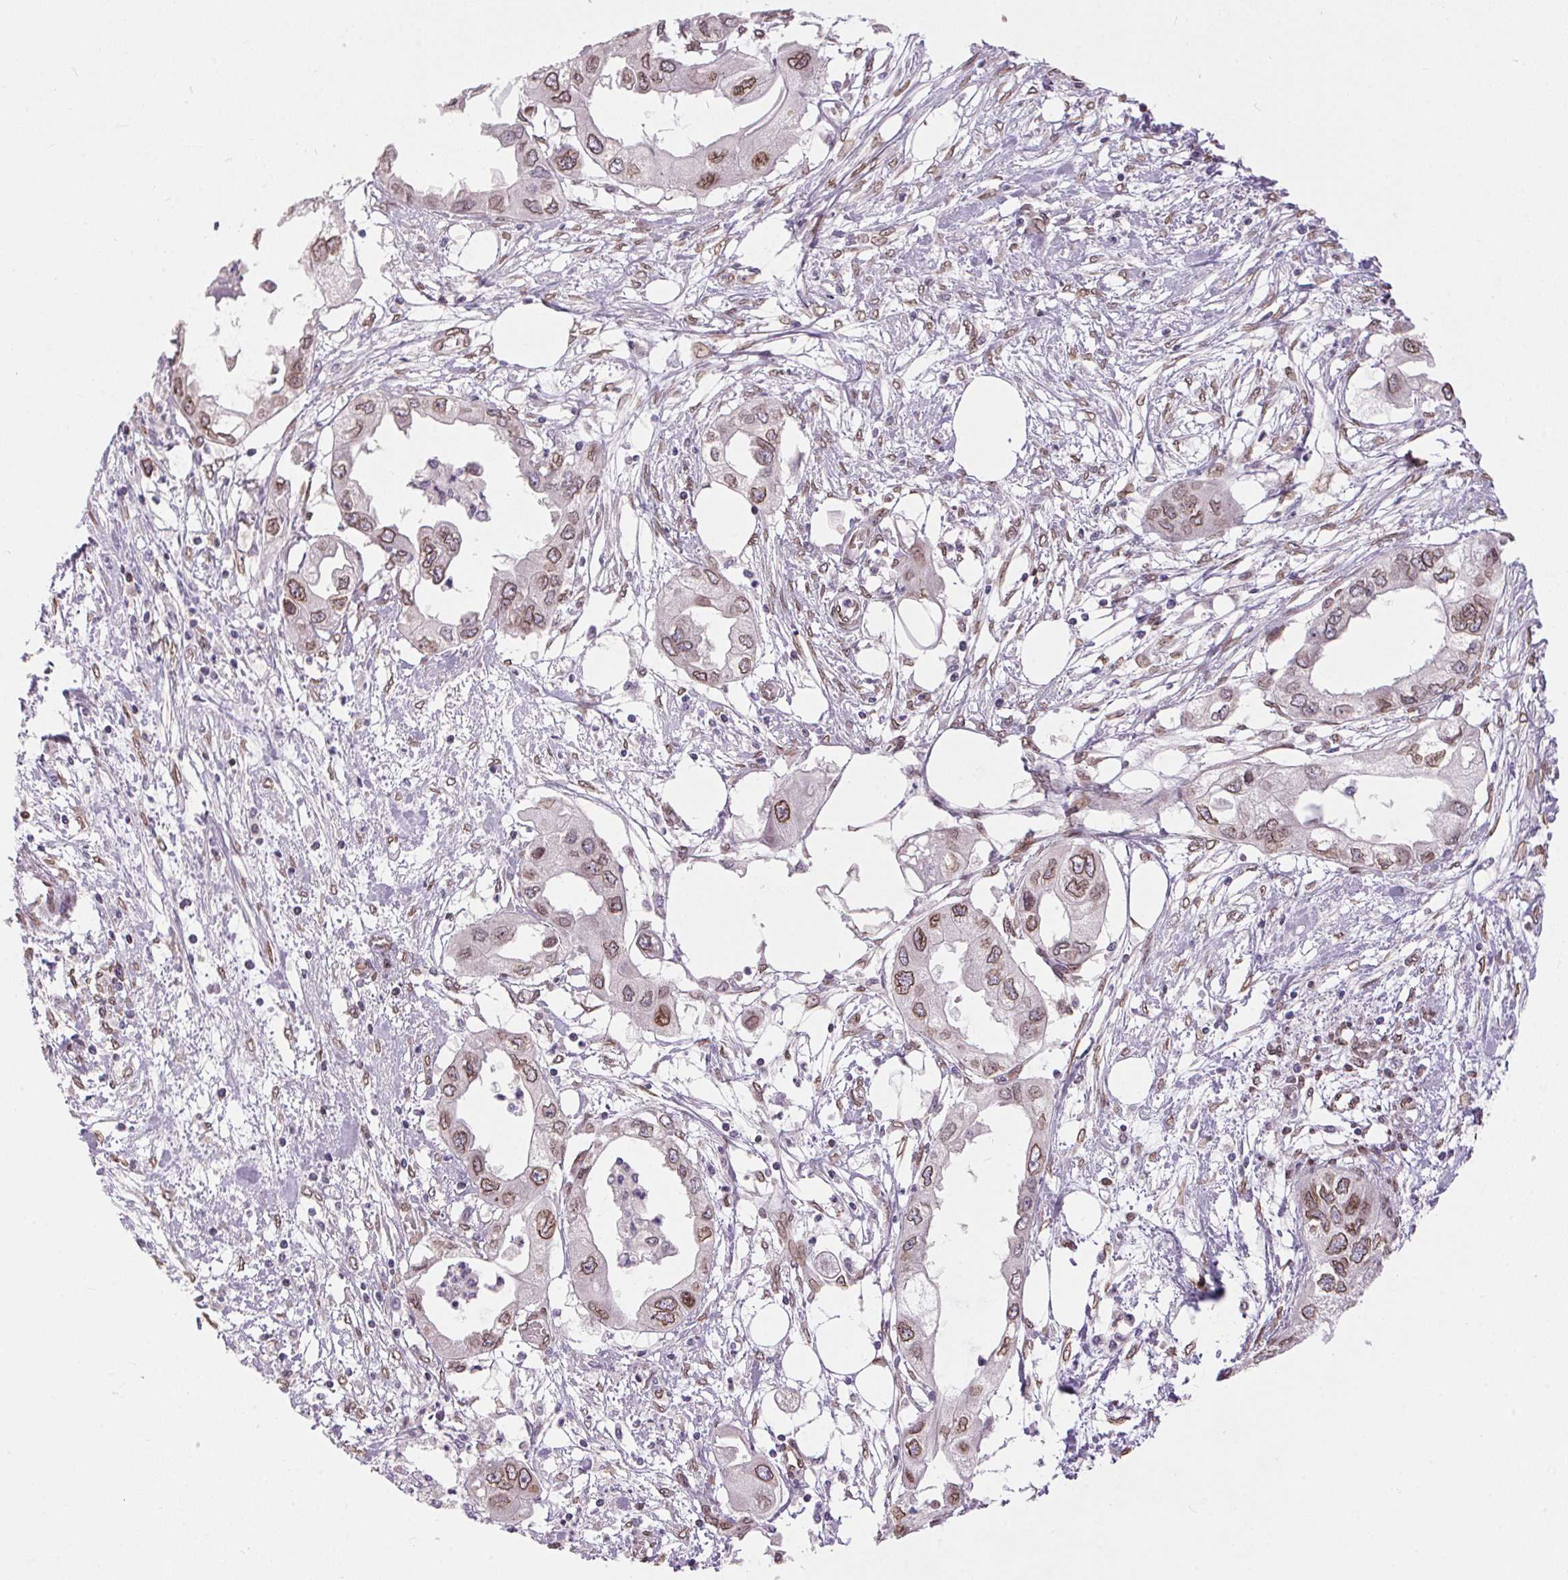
{"staining": {"intensity": "moderate", "quantity": ">75%", "location": "cytoplasmic/membranous,nuclear"}, "tissue": "endometrial cancer", "cell_type": "Tumor cells", "image_type": "cancer", "snomed": [{"axis": "morphology", "description": "Adenocarcinoma, NOS"}, {"axis": "morphology", "description": "Adenocarcinoma, metastatic, NOS"}, {"axis": "topography", "description": "Adipose tissue"}, {"axis": "topography", "description": "Endometrium"}], "caption": "DAB immunohistochemical staining of adenocarcinoma (endometrial) reveals moderate cytoplasmic/membranous and nuclear protein positivity in about >75% of tumor cells. Nuclei are stained in blue.", "gene": "TMEM175", "patient": {"sex": "female", "age": 67}}